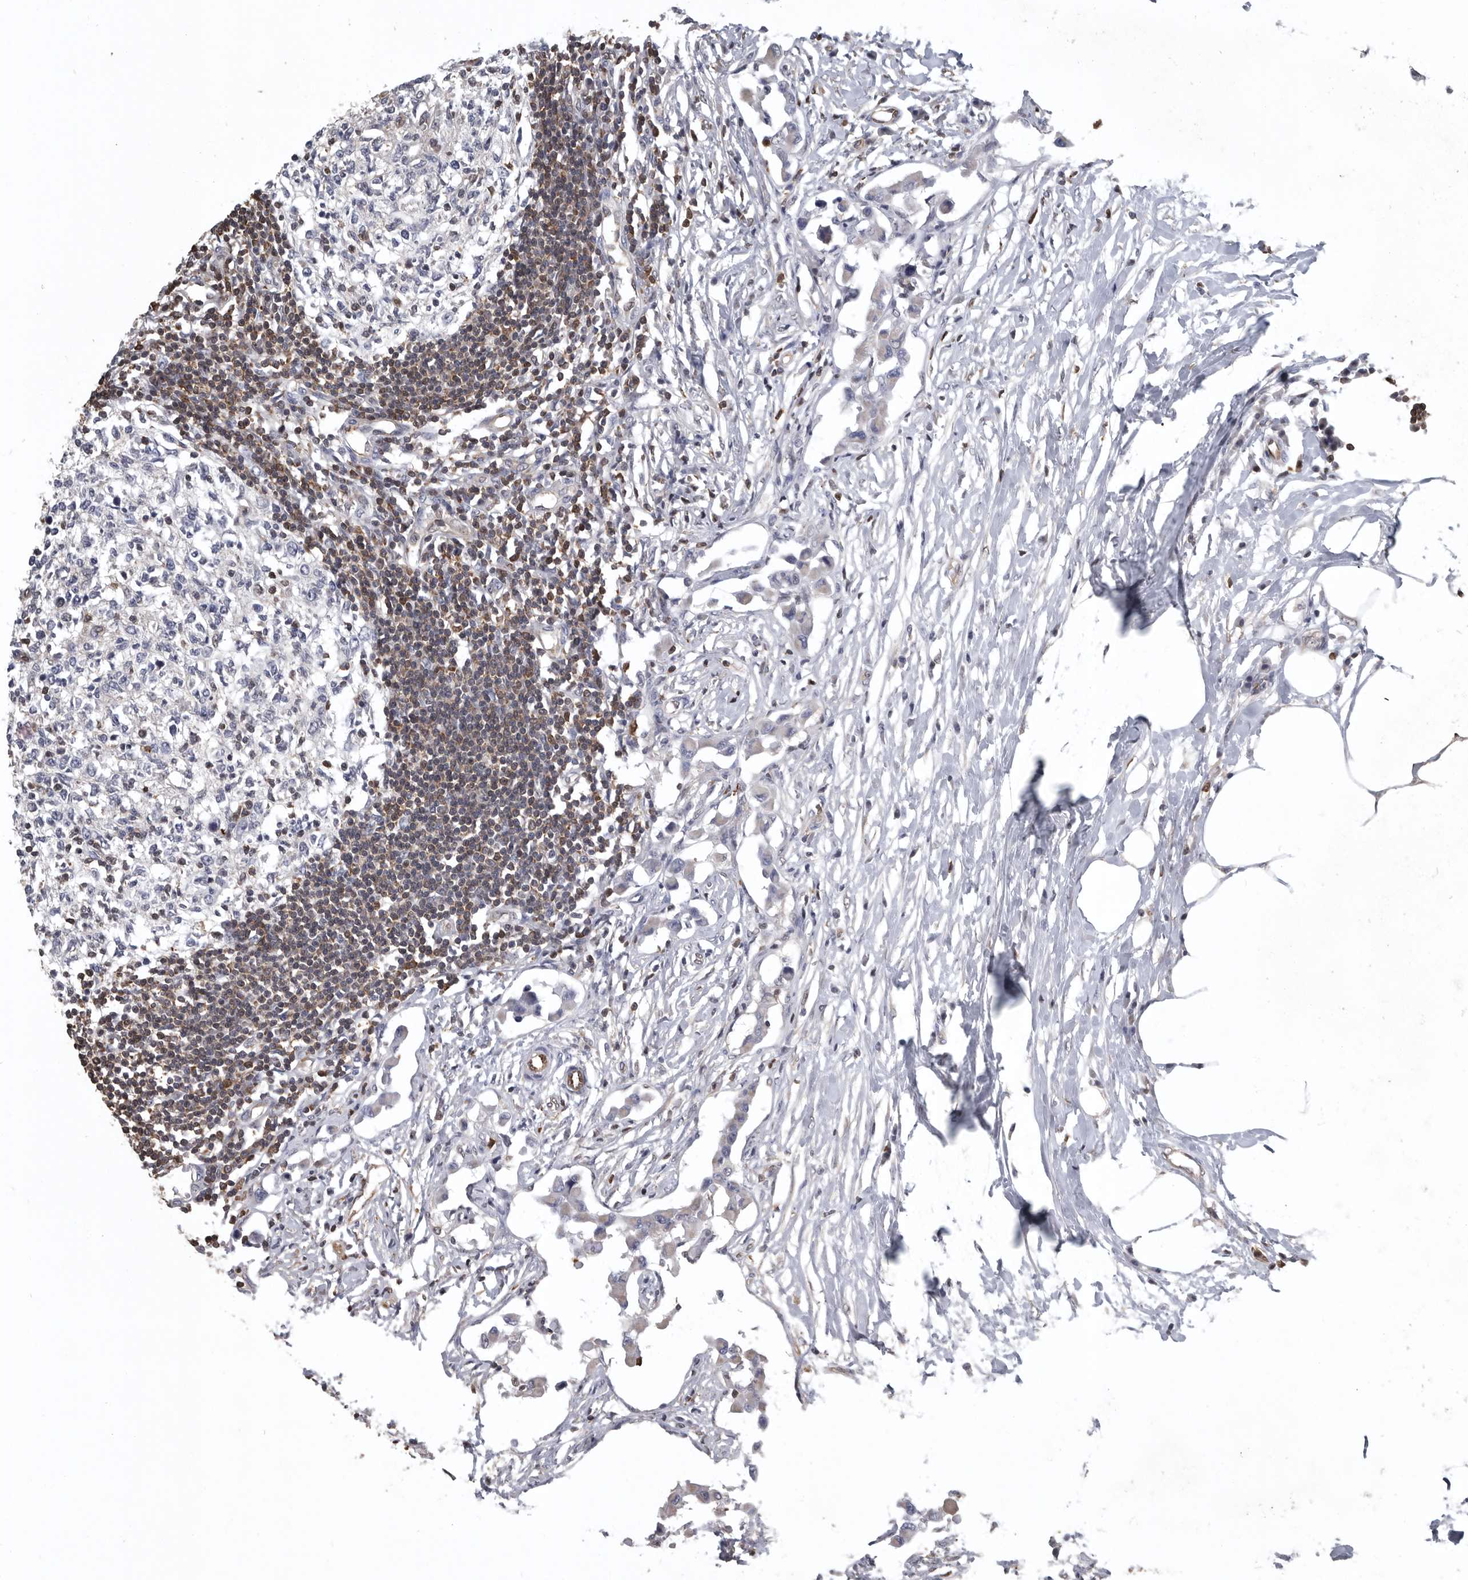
{"staining": {"intensity": "negative", "quantity": "none", "location": "none"}, "tissue": "lymph node", "cell_type": "Germinal center cells", "image_type": "normal", "snomed": [{"axis": "morphology", "description": "Normal tissue, NOS"}, {"axis": "morphology", "description": "Malignant melanoma, Metastatic site"}, {"axis": "topography", "description": "Lymph node"}], "caption": "This is a micrograph of IHC staining of benign lymph node, which shows no expression in germinal center cells.", "gene": "PDCD4", "patient": {"sex": "male", "age": 41}}